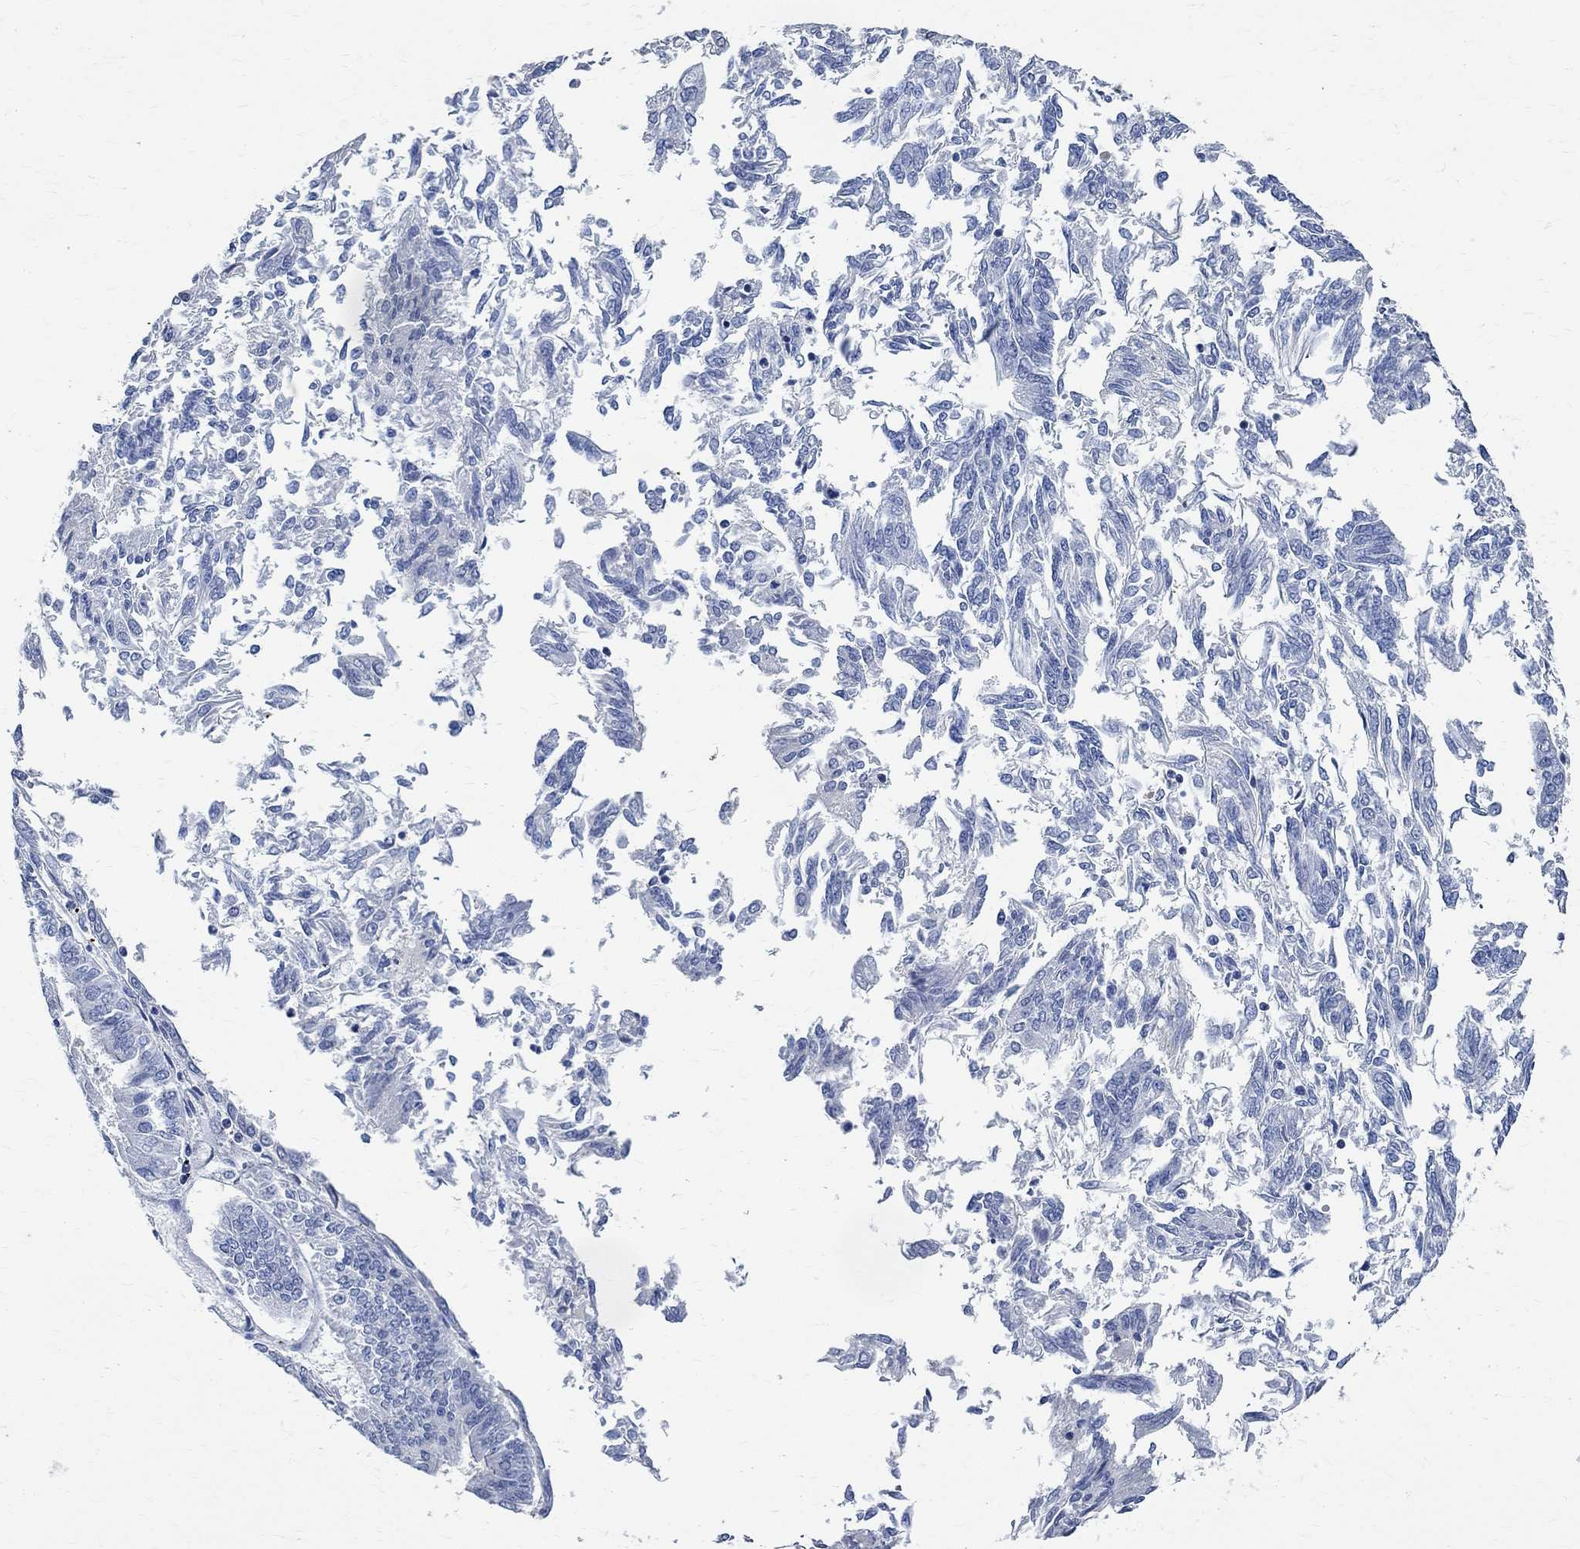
{"staining": {"intensity": "negative", "quantity": "none", "location": "none"}, "tissue": "endometrial cancer", "cell_type": "Tumor cells", "image_type": "cancer", "snomed": [{"axis": "morphology", "description": "Adenocarcinoma, NOS"}, {"axis": "topography", "description": "Endometrium"}], "caption": "High magnification brightfield microscopy of endometrial cancer stained with DAB (3,3'-diaminobenzidine) (brown) and counterstained with hematoxylin (blue): tumor cells show no significant expression. The staining was performed using DAB (3,3'-diaminobenzidine) to visualize the protein expression in brown, while the nuclei were stained in blue with hematoxylin (Magnification: 20x).", "gene": "PRX", "patient": {"sex": "female", "age": 58}}